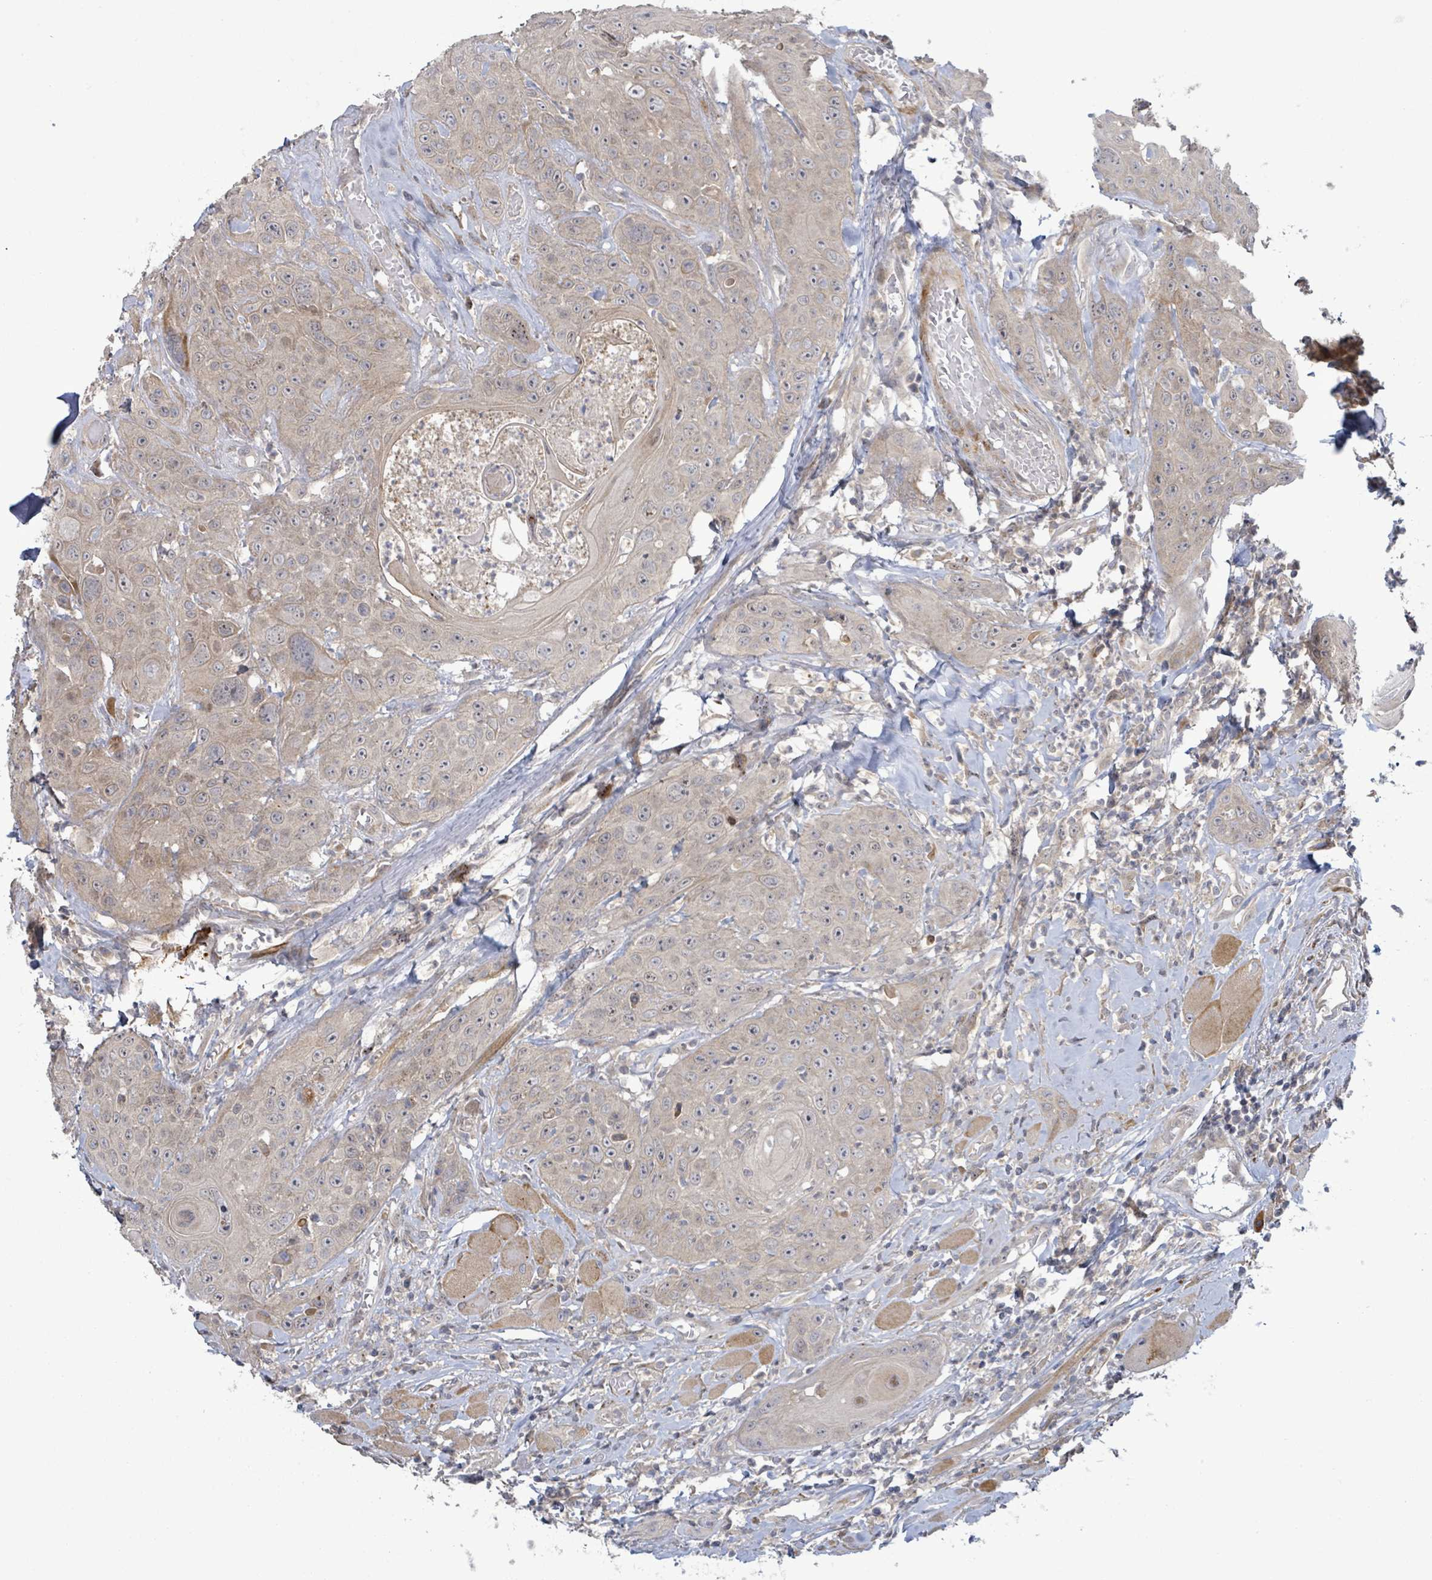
{"staining": {"intensity": "negative", "quantity": "none", "location": "none"}, "tissue": "head and neck cancer", "cell_type": "Tumor cells", "image_type": "cancer", "snomed": [{"axis": "morphology", "description": "Squamous cell carcinoma, NOS"}, {"axis": "topography", "description": "Head-Neck"}], "caption": "Tumor cells show no significant protein positivity in head and neck cancer. (Immunohistochemistry (ihc), brightfield microscopy, high magnification).", "gene": "SLIT3", "patient": {"sex": "female", "age": 59}}